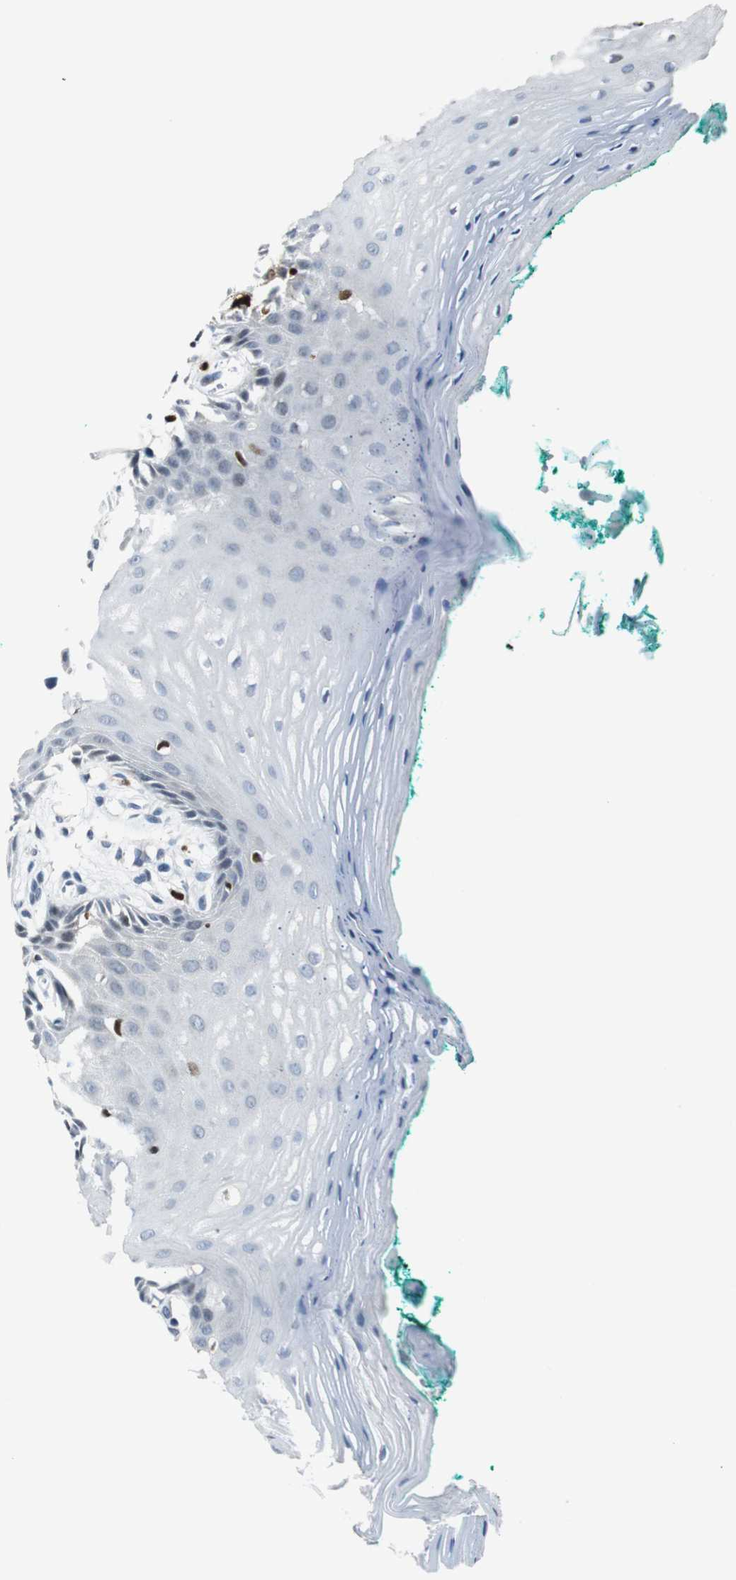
{"staining": {"intensity": "negative", "quantity": "none", "location": "none"}, "tissue": "oral mucosa", "cell_type": "Squamous epithelial cells", "image_type": "normal", "snomed": [{"axis": "morphology", "description": "Normal tissue, NOS"}, {"axis": "topography", "description": "Skeletal muscle"}, {"axis": "topography", "description": "Oral tissue"}, {"axis": "topography", "description": "Peripheral nerve tissue"}], "caption": "Immunohistochemistry (IHC) of benign oral mucosa shows no expression in squamous epithelial cells.", "gene": "IRF8", "patient": {"sex": "female", "age": 84}}